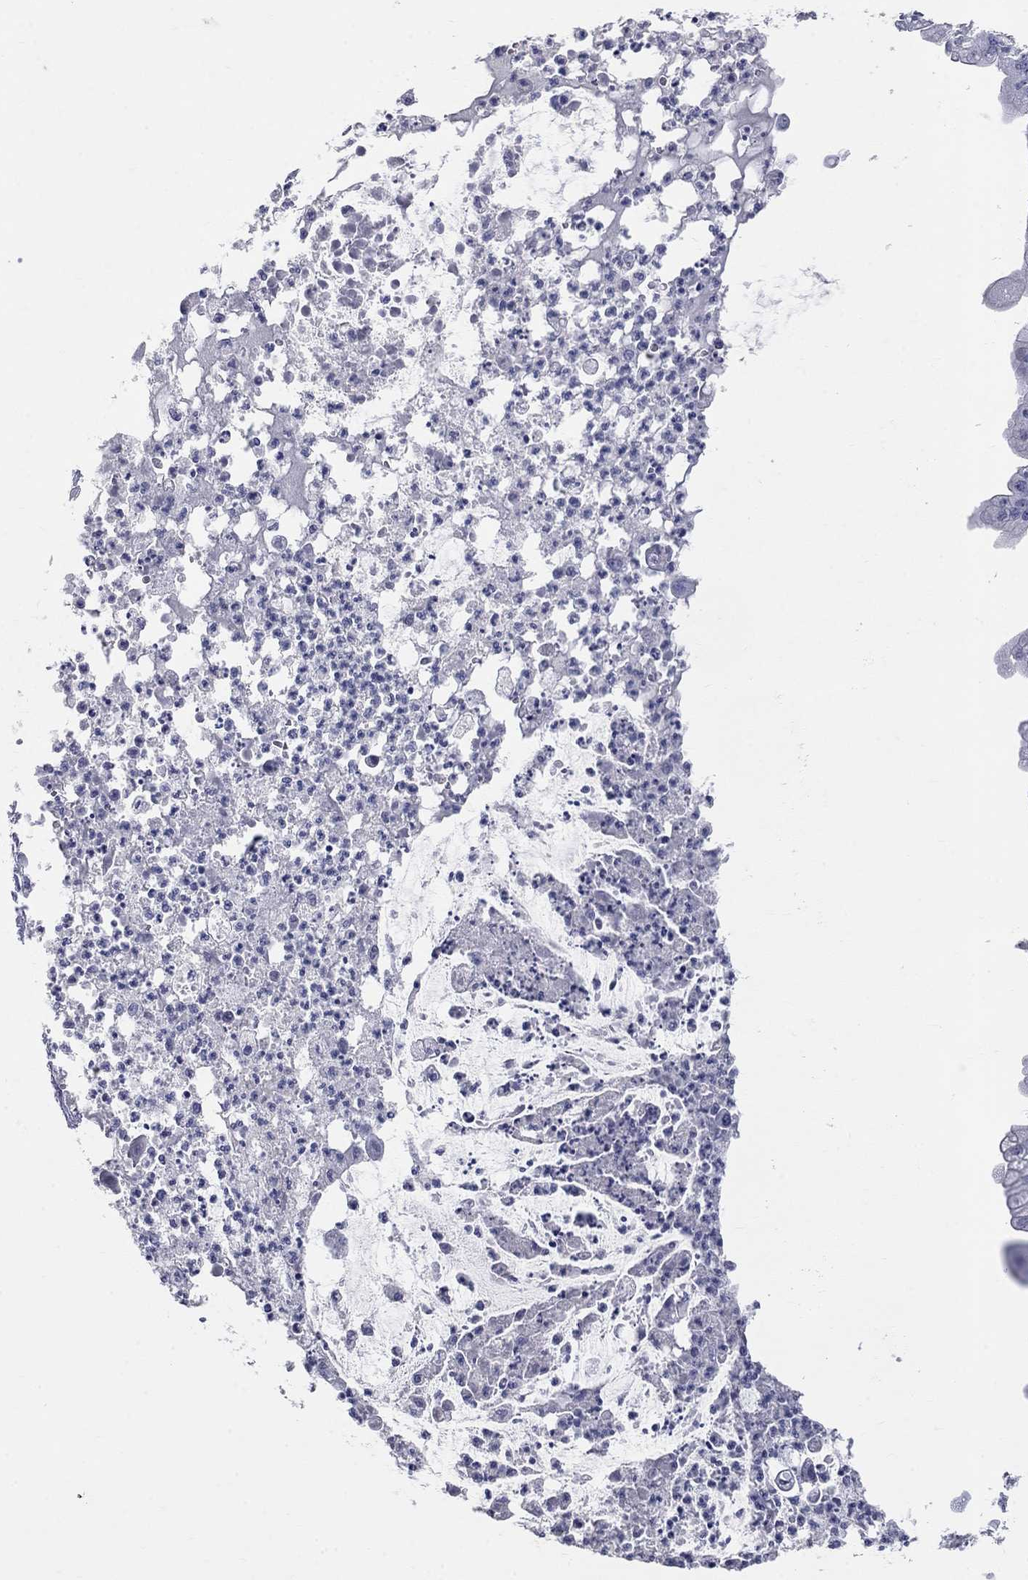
{"staining": {"intensity": "negative", "quantity": "none", "location": "none"}, "tissue": "pancreatic cancer", "cell_type": "Tumor cells", "image_type": "cancer", "snomed": [{"axis": "morphology", "description": "Normal tissue, NOS"}, {"axis": "morphology", "description": "Adenocarcinoma, NOS"}, {"axis": "topography", "description": "Pancreas"}], "caption": "This is an IHC micrograph of human pancreatic cancer (adenocarcinoma). There is no positivity in tumor cells.", "gene": "ELAVL4", "patient": {"sex": "female", "age": 58}}